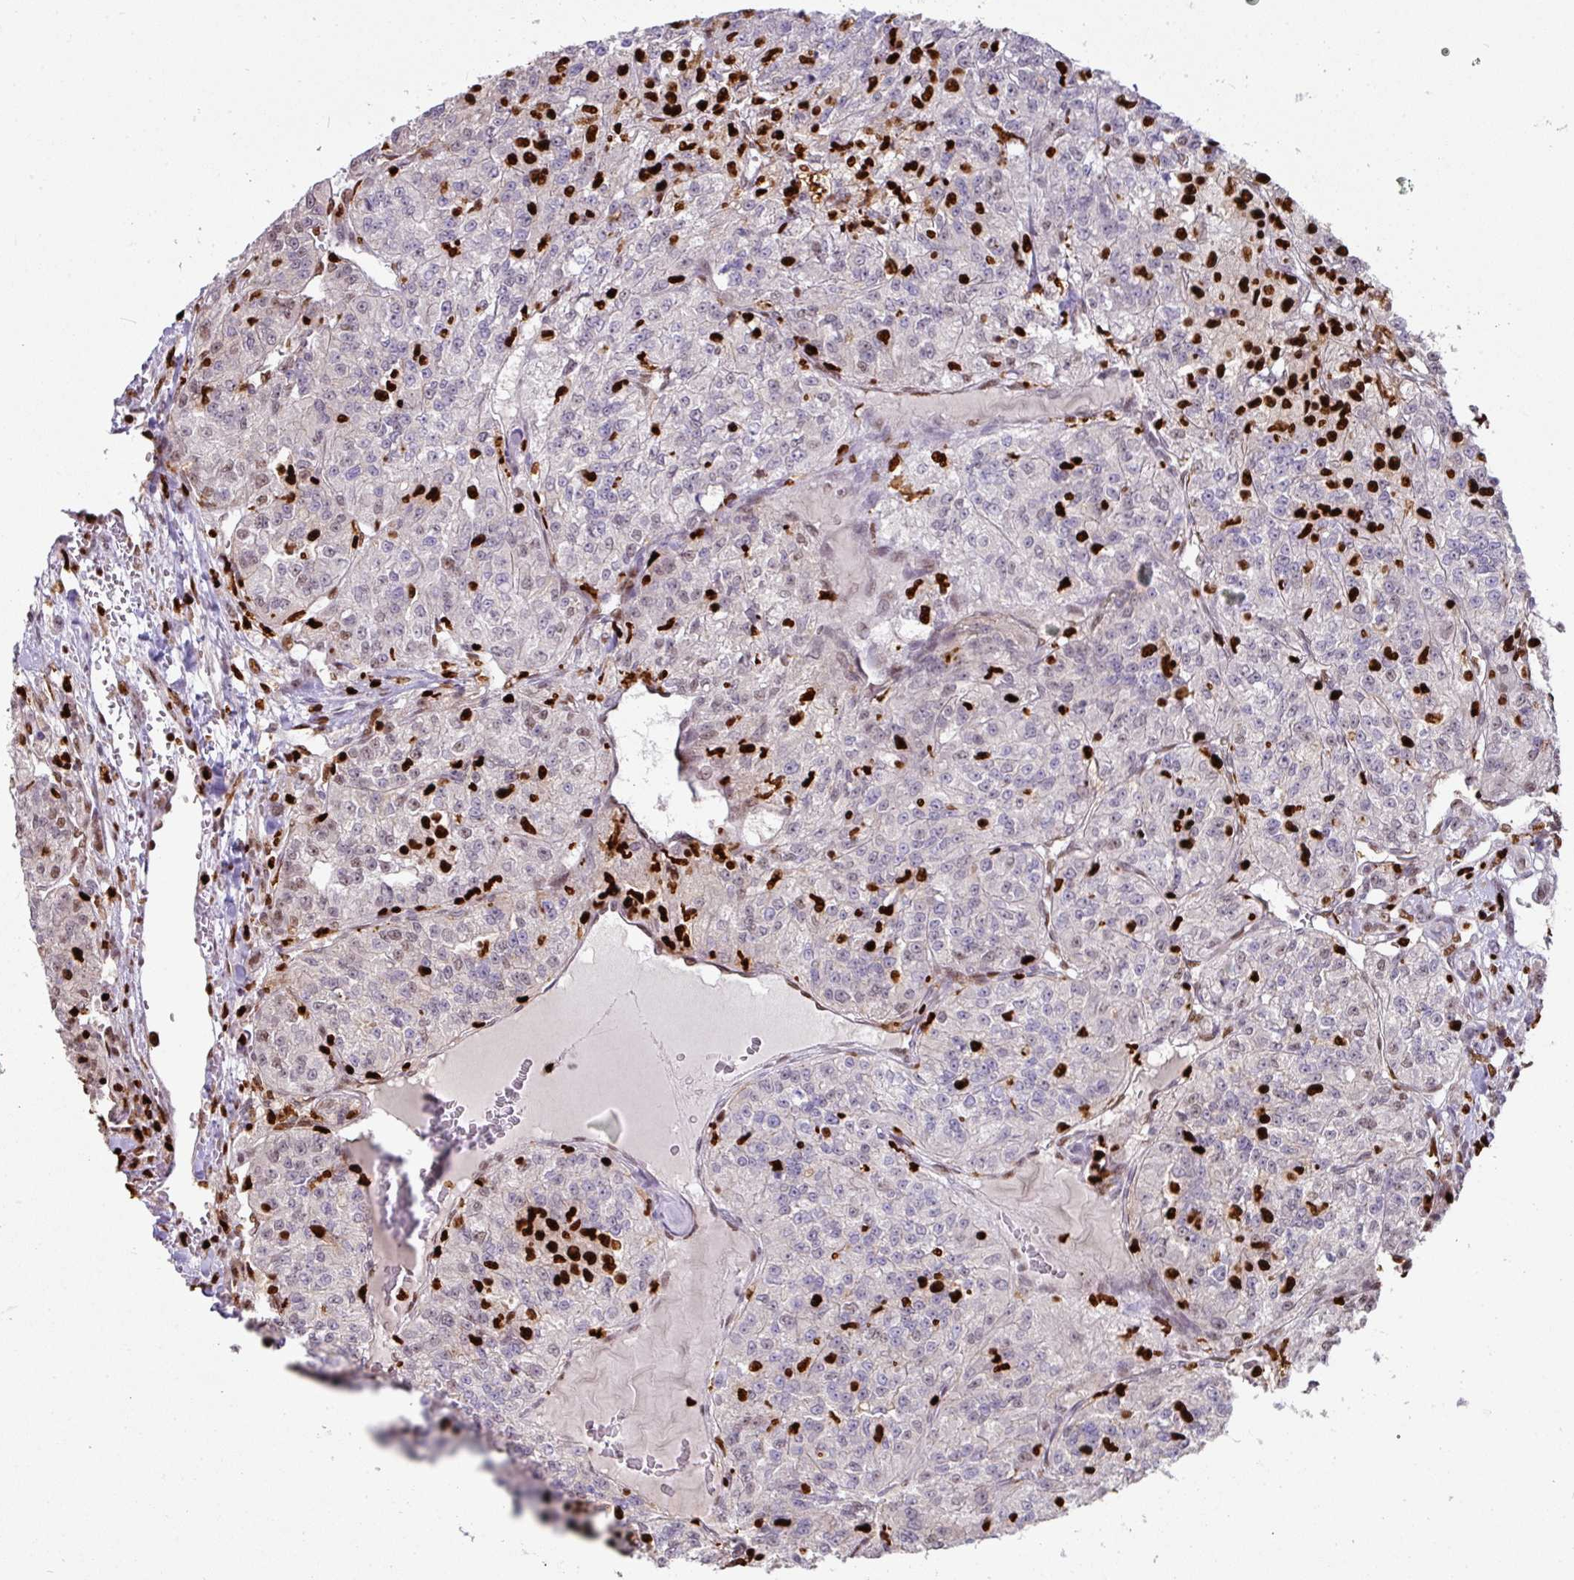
{"staining": {"intensity": "weak", "quantity": "<25%", "location": "nuclear"}, "tissue": "renal cancer", "cell_type": "Tumor cells", "image_type": "cancer", "snomed": [{"axis": "morphology", "description": "Adenocarcinoma, NOS"}, {"axis": "topography", "description": "Kidney"}], "caption": "Renal adenocarcinoma was stained to show a protein in brown. There is no significant positivity in tumor cells. (Immunohistochemistry (ihc), brightfield microscopy, high magnification).", "gene": "SAMHD1", "patient": {"sex": "female", "age": 63}}